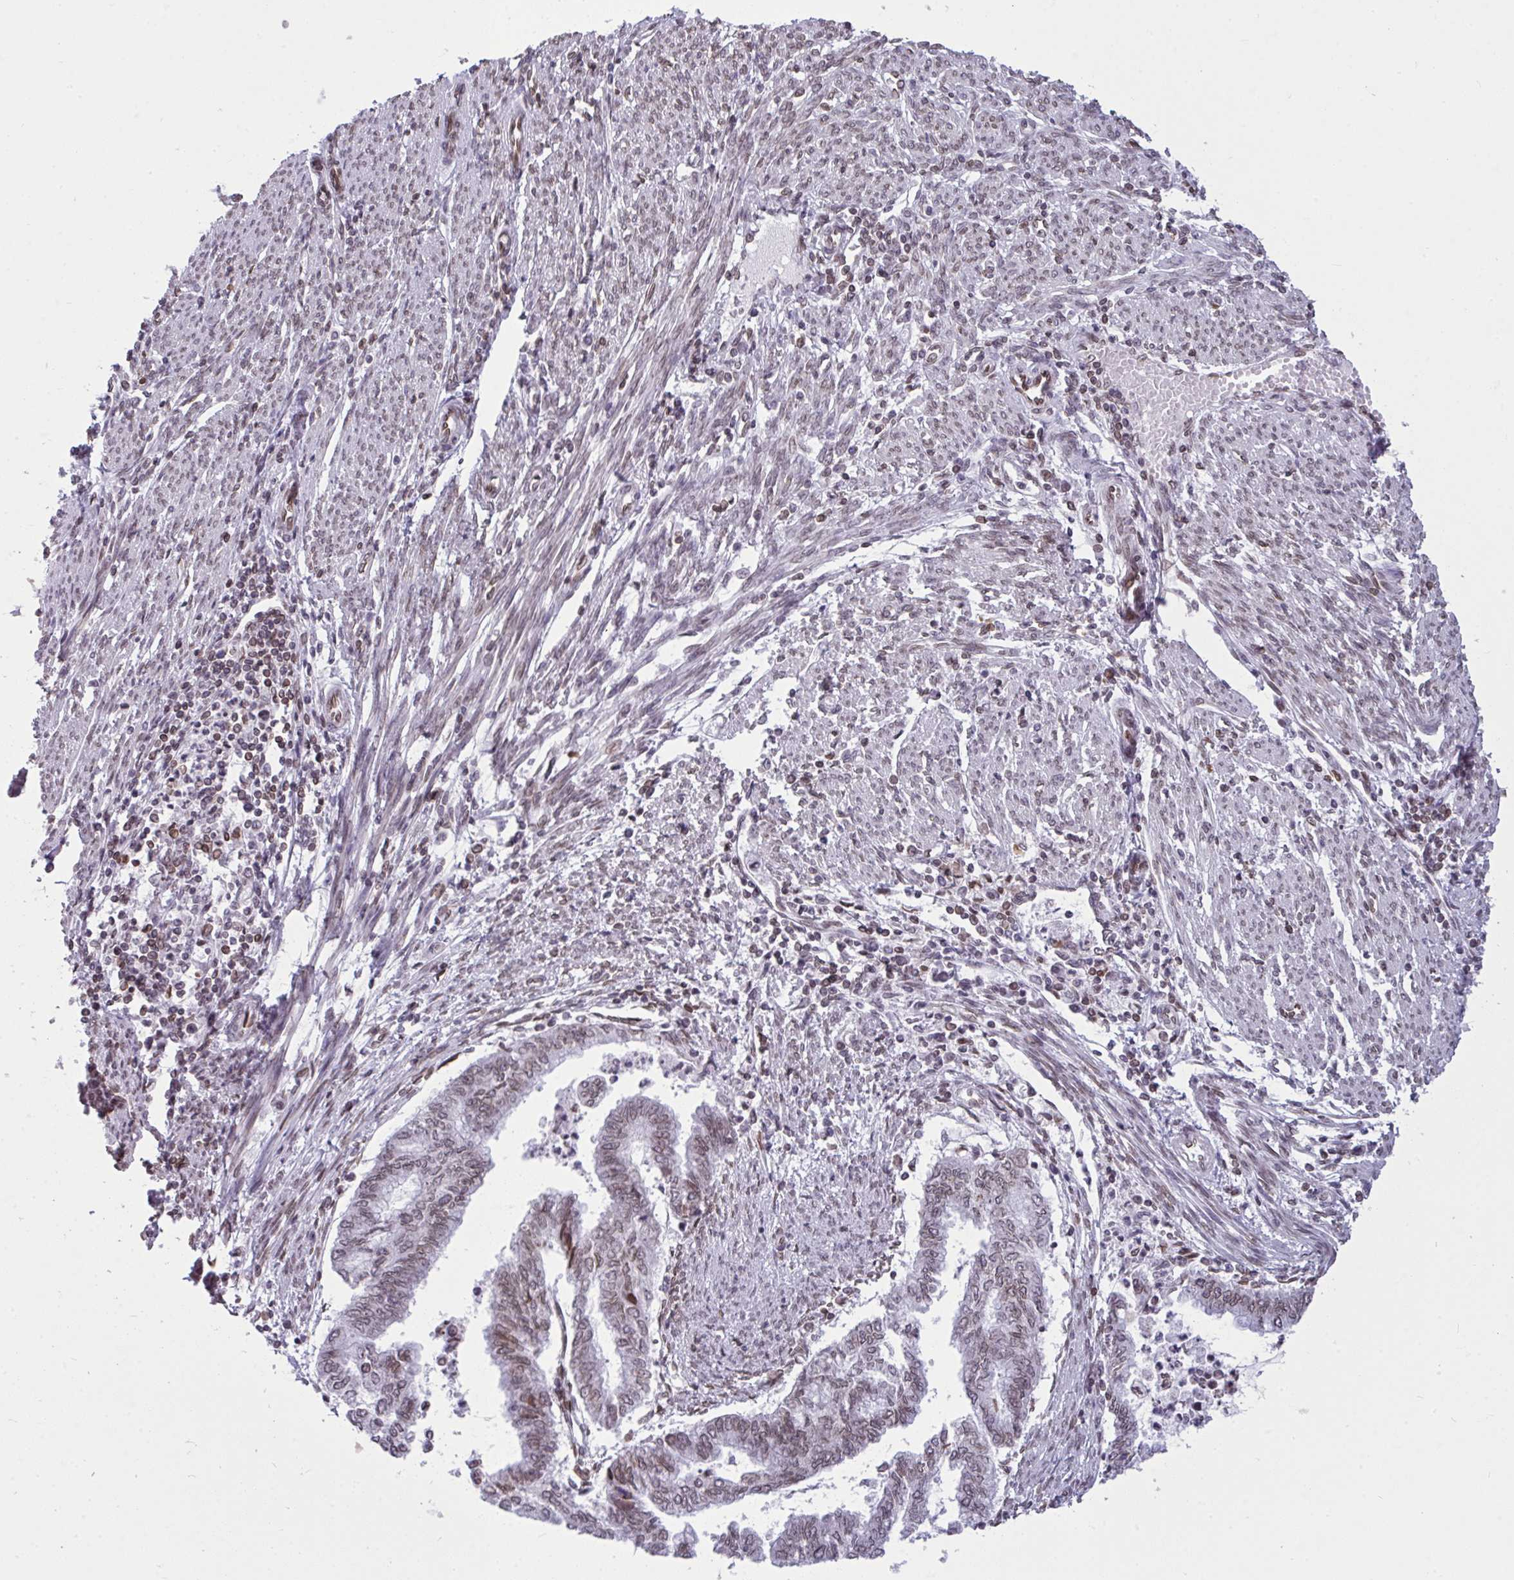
{"staining": {"intensity": "moderate", "quantity": "25%-75%", "location": "cytoplasmic/membranous,nuclear"}, "tissue": "endometrial cancer", "cell_type": "Tumor cells", "image_type": "cancer", "snomed": [{"axis": "morphology", "description": "Adenocarcinoma, NOS"}, {"axis": "topography", "description": "Endometrium"}], "caption": "Endometrial adenocarcinoma stained with IHC reveals moderate cytoplasmic/membranous and nuclear staining in approximately 25%-75% of tumor cells.", "gene": "LMNB2", "patient": {"sex": "female", "age": 79}}